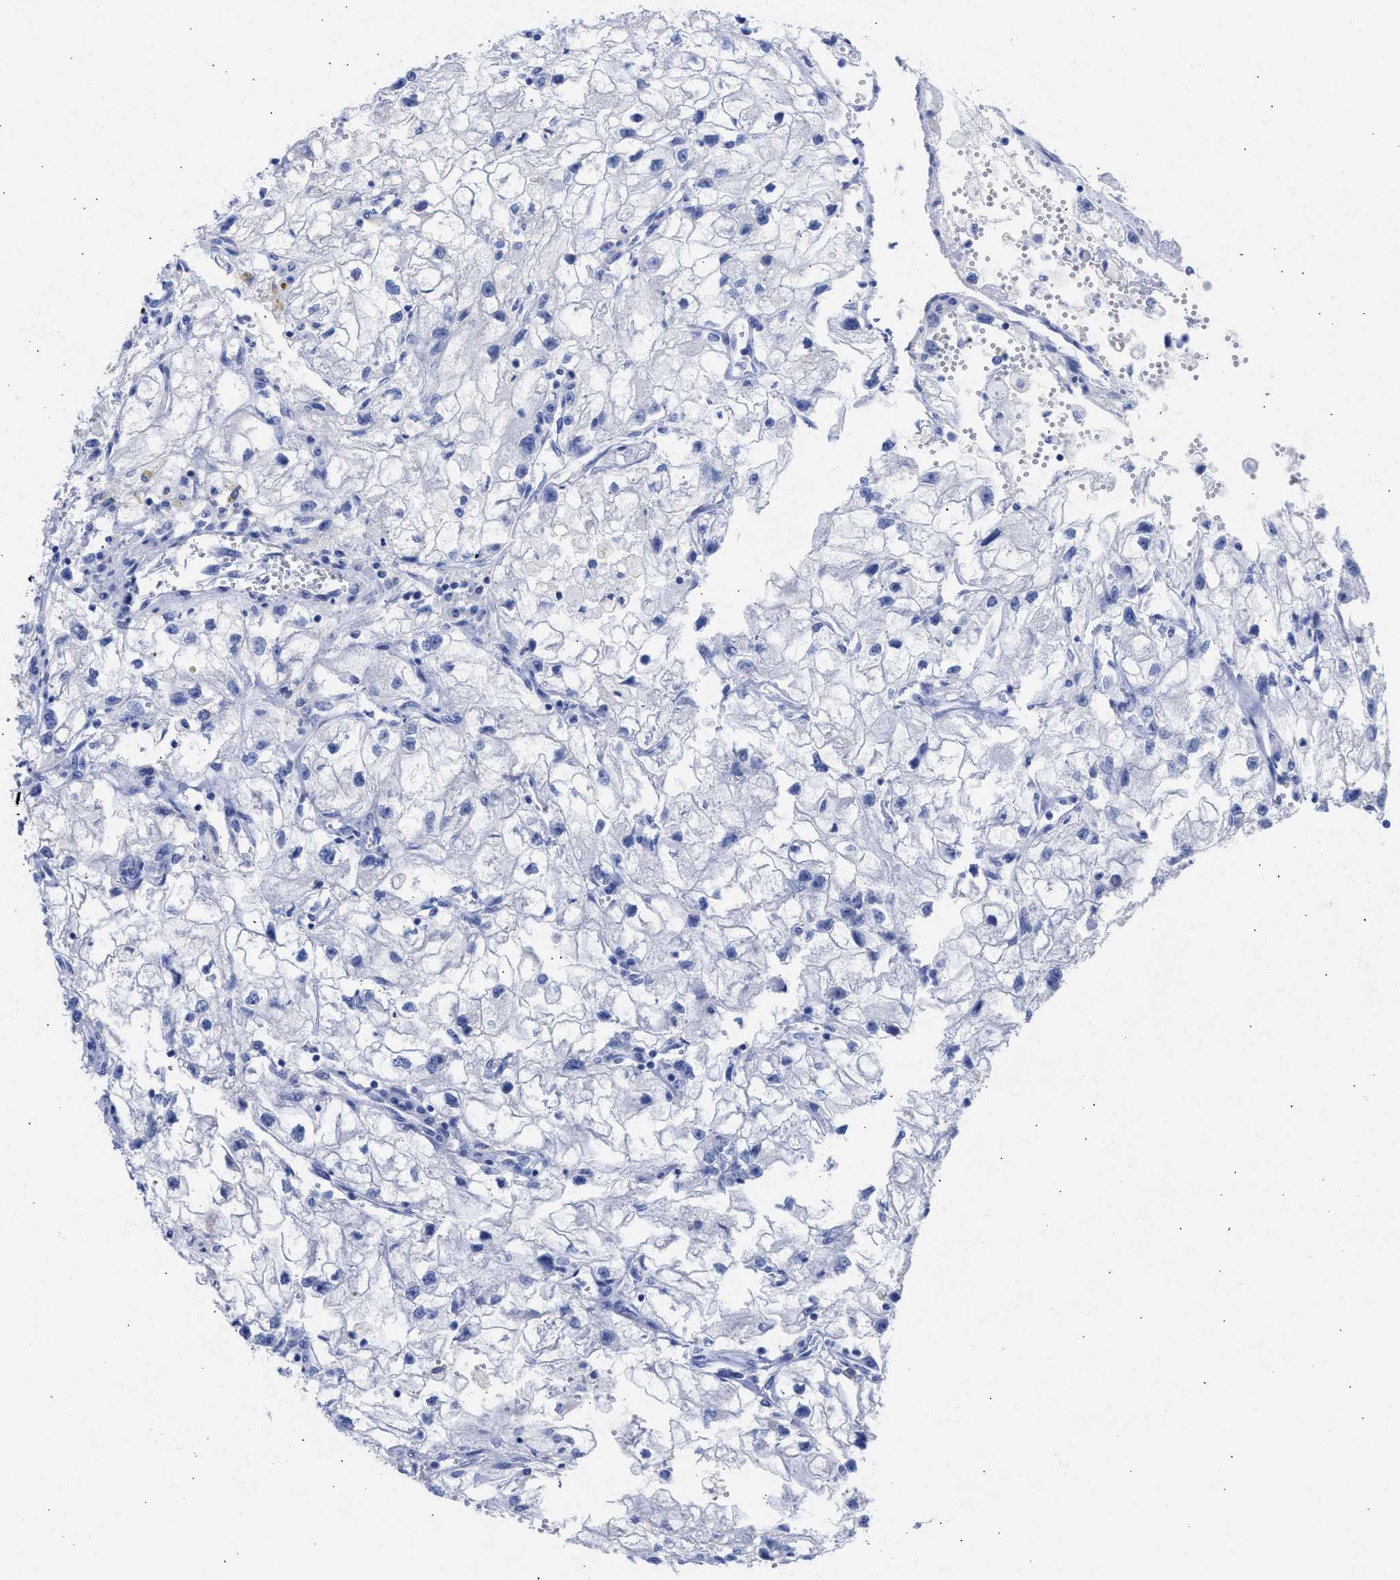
{"staining": {"intensity": "negative", "quantity": "none", "location": "none"}, "tissue": "renal cancer", "cell_type": "Tumor cells", "image_type": "cancer", "snomed": [{"axis": "morphology", "description": "Adenocarcinoma, NOS"}, {"axis": "topography", "description": "Kidney"}], "caption": "Tumor cells show no significant protein expression in adenocarcinoma (renal).", "gene": "RSPH1", "patient": {"sex": "female", "age": 70}}